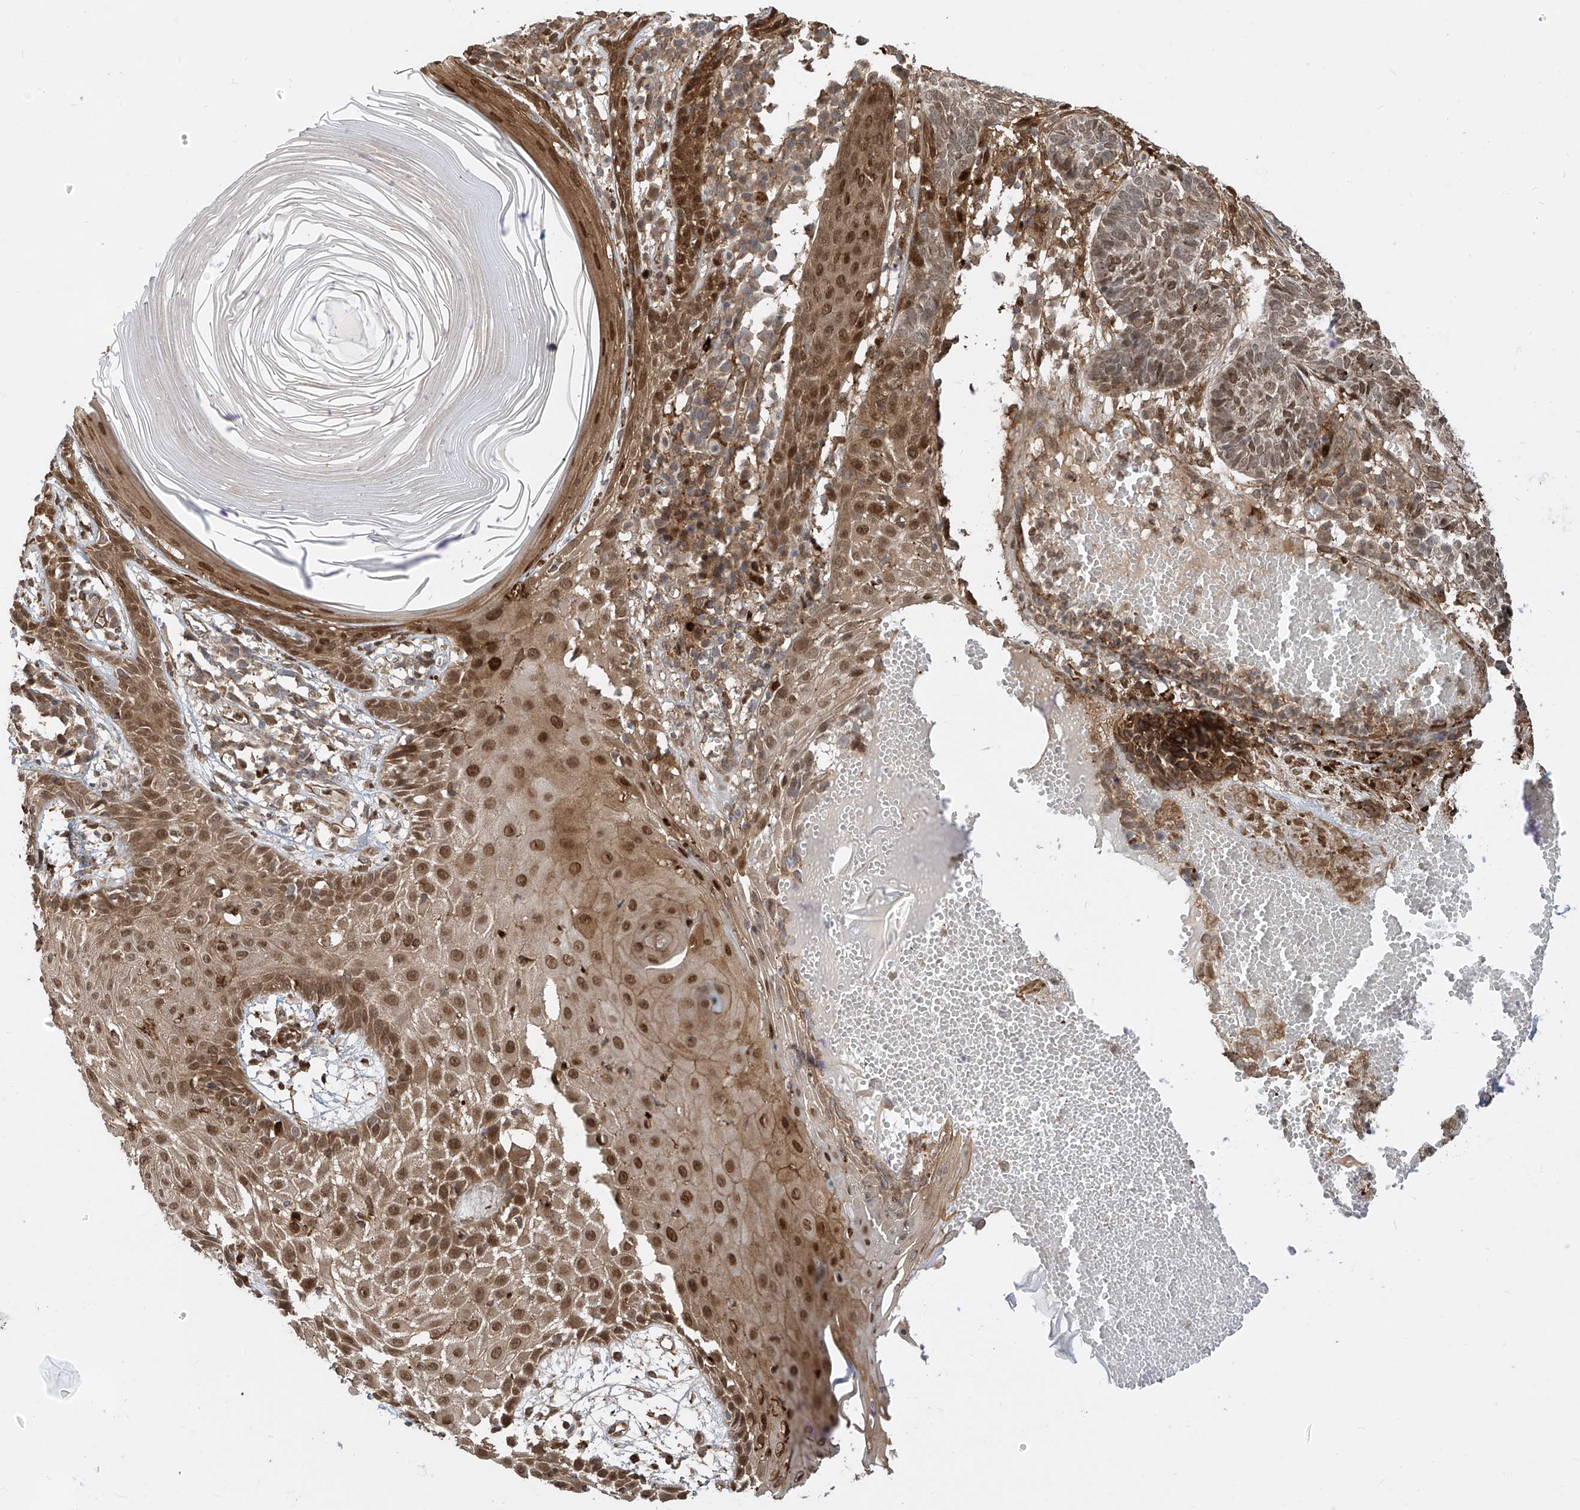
{"staining": {"intensity": "moderate", "quantity": ">75%", "location": "cytoplasmic/membranous,nuclear"}, "tissue": "skin cancer", "cell_type": "Tumor cells", "image_type": "cancer", "snomed": [{"axis": "morphology", "description": "Basal cell carcinoma"}, {"axis": "topography", "description": "Skin"}], "caption": "Protein analysis of skin cancer (basal cell carcinoma) tissue reveals moderate cytoplasmic/membranous and nuclear staining in approximately >75% of tumor cells.", "gene": "ATAD2B", "patient": {"sex": "male", "age": 85}}